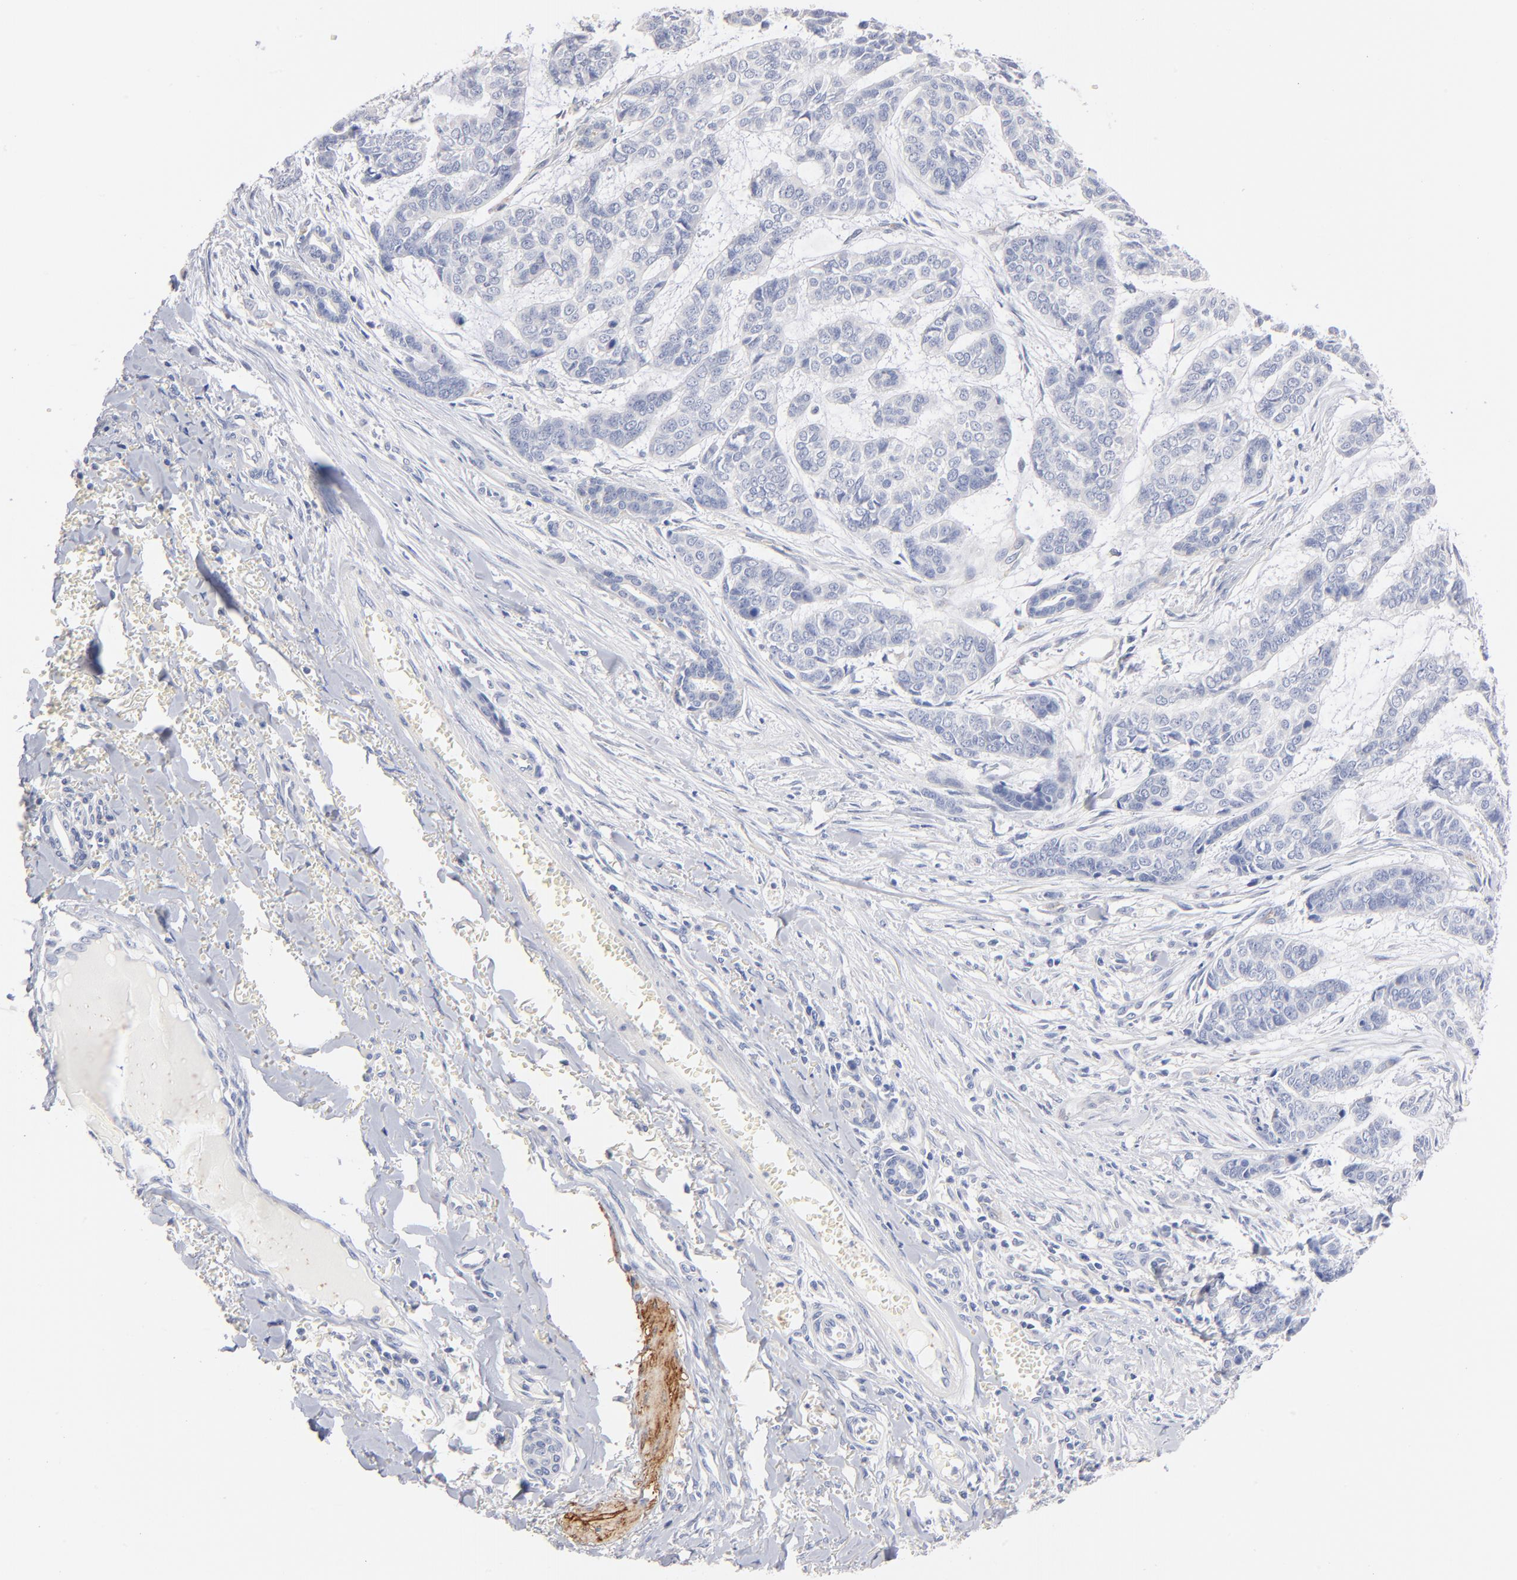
{"staining": {"intensity": "negative", "quantity": "none", "location": "none"}, "tissue": "skin cancer", "cell_type": "Tumor cells", "image_type": "cancer", "snomed": [{"axis": "morphology", "description": "Basal cell carcinoma"}, {"axis": "topography", "description": "Skin"}], "caption": "Immunohistochemical staining of skin cancer displays no significant positivity in tumor cells.", "gene": "ITGA8", "patient": {"sex": "female", "age": 64}}